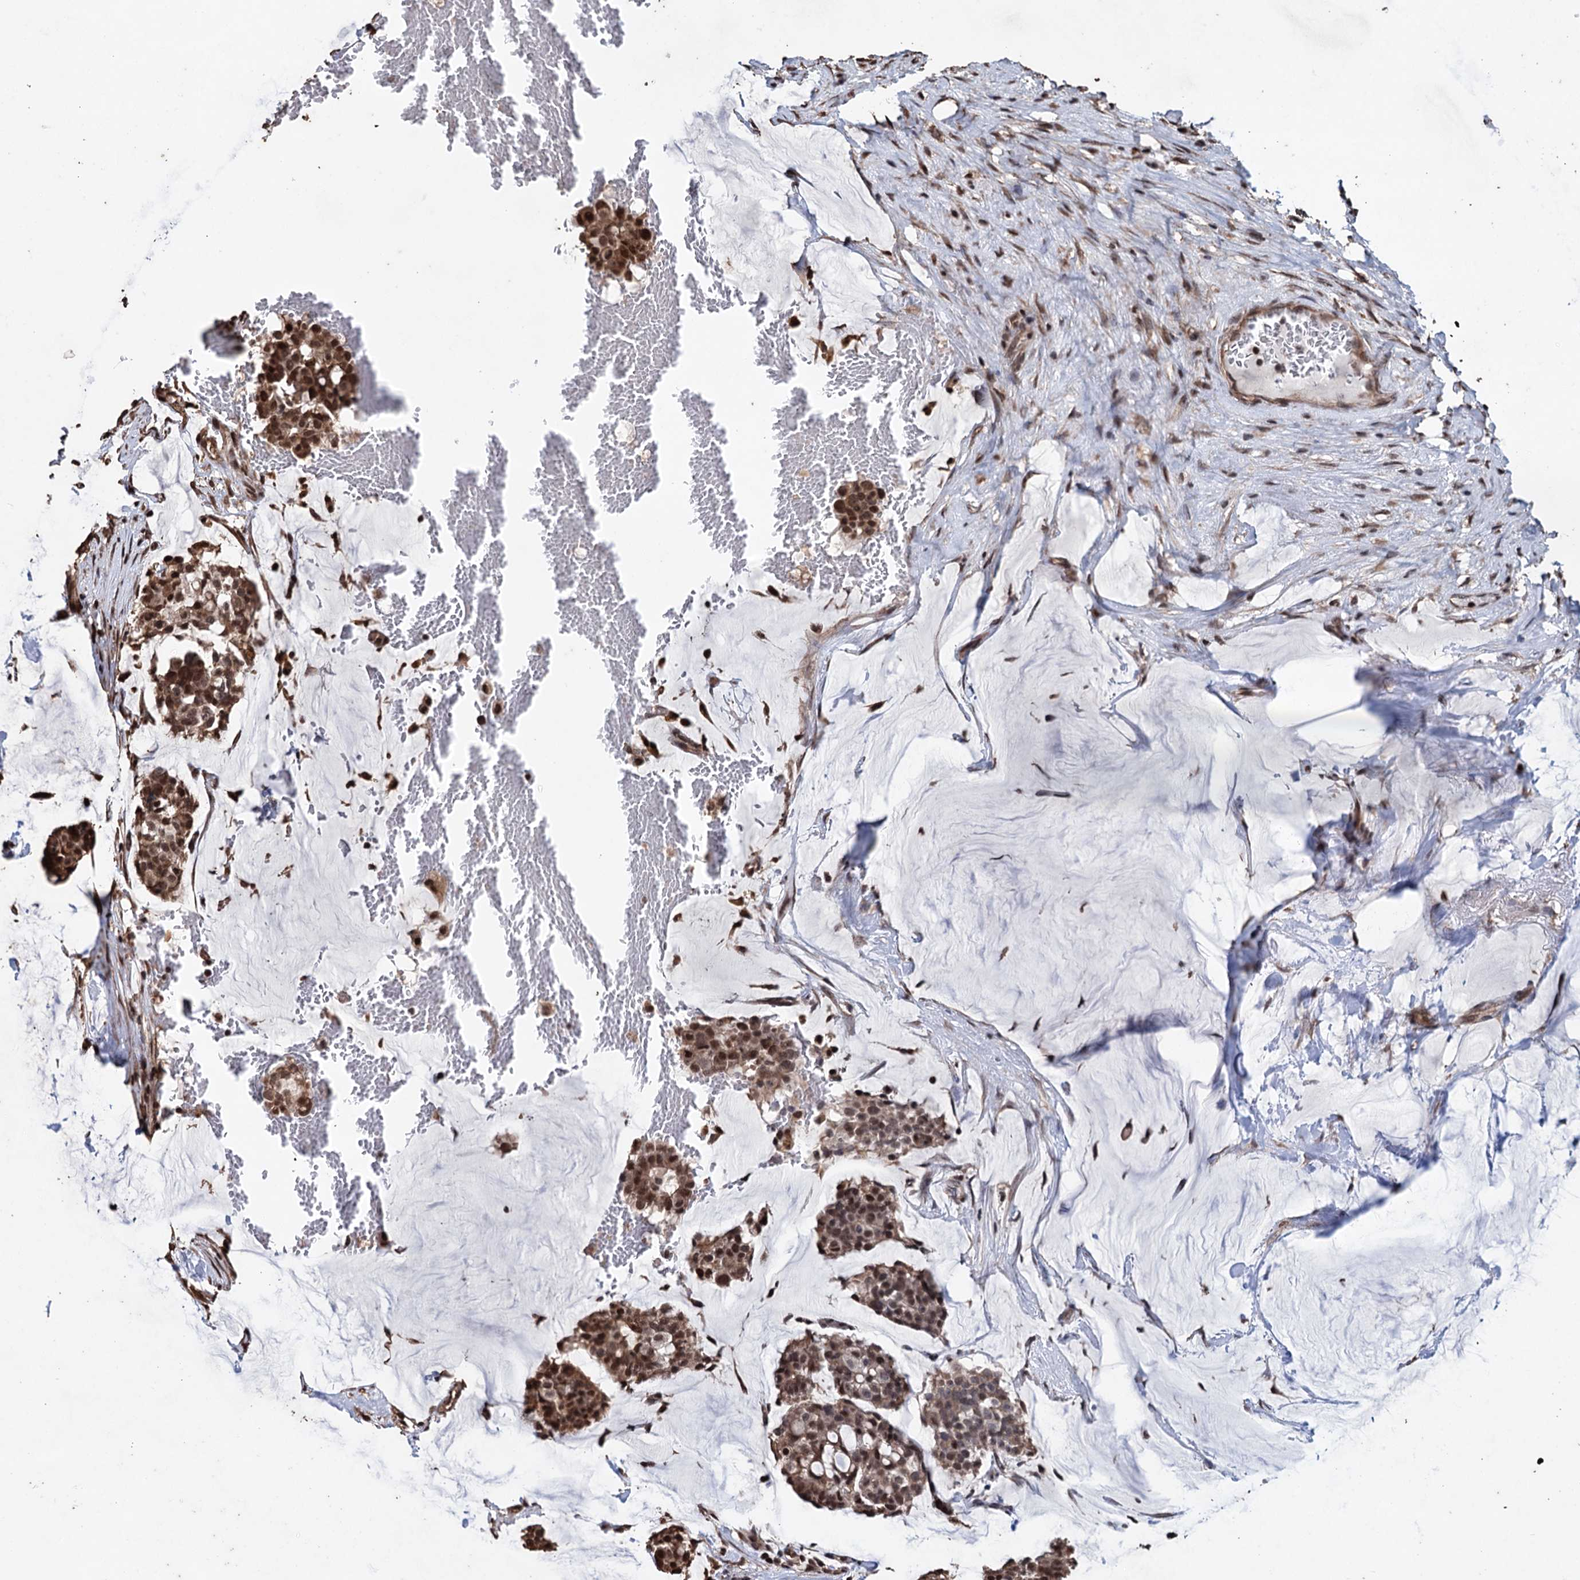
{"staining": {"intensity": "moderate", "quantity": ">75%", "location": "cytoplasmic/membranous,nuclear"}, "tissue": "breast cancer", "cell_type": "Tumor cells", "image_type": "cancer", "snomed": [{"axis": "morphology", "description": "Duct carcinoma"}, {"axis": "topography", "description": "Breast"}], "caption": "Immunohistochemical staining of human breast infiltrating ductal carcinoma shows moderate cytoplasmic/membranous and nuclear protein staining in about >75% of tumor cells.", "gene": "EYA4", "patient": {"sex": "female", "age": 93}}